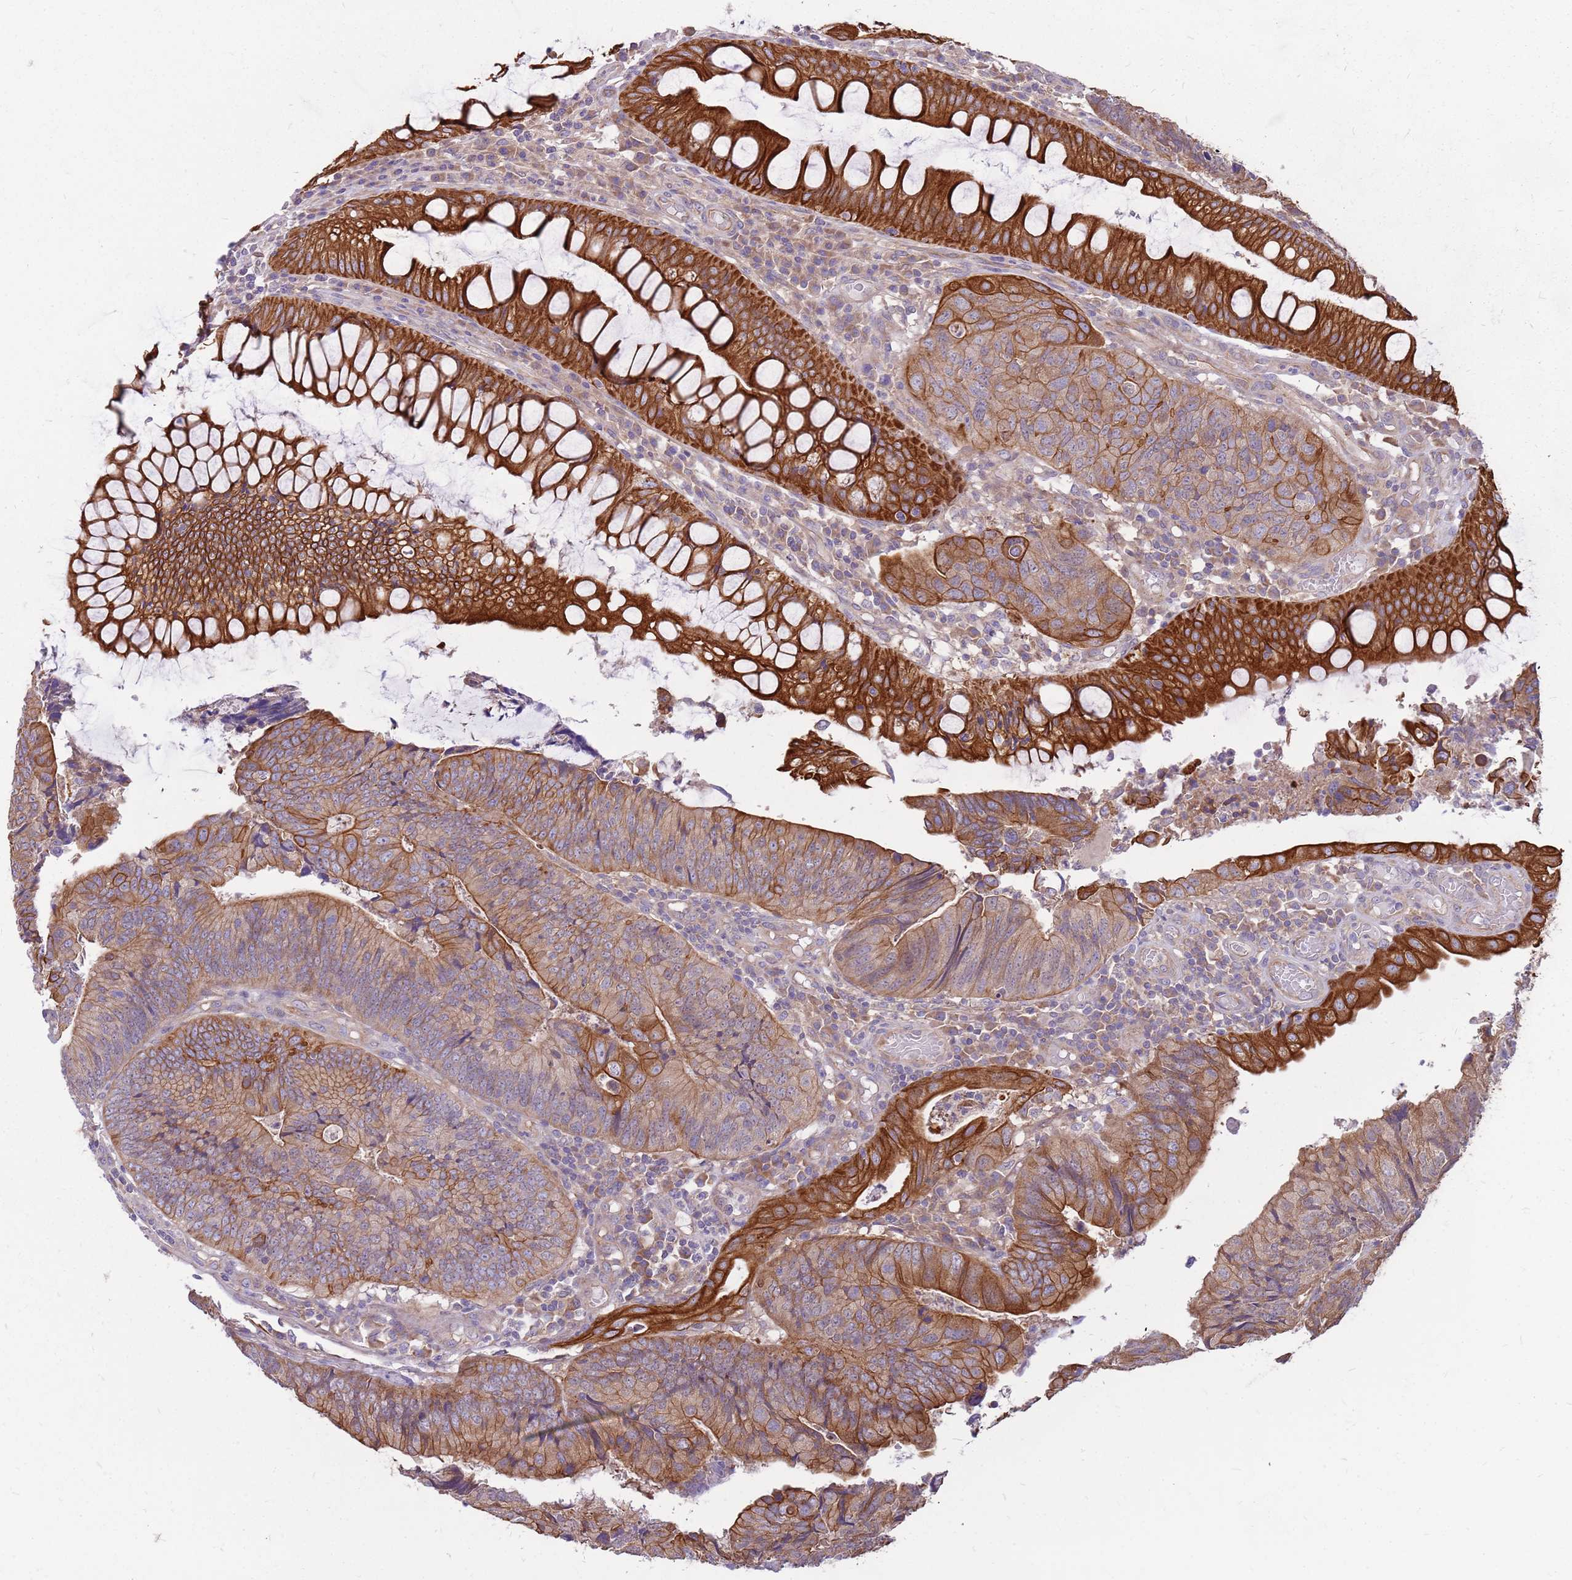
{"staining": {"intensity": "strong", "quantity": "25%-75%", "location": "cytoplasmic/membranous"}, "tissue": "colorectal cancer", "cell_type": "Tumor cells", "image_type": "cancer", "snomed": [{"axis": "morphology", "description": "Adenocarcinoma, NOS"}, {"axis": "topography", "description": "Colon"}], "caption": "Immunohistochemical staining of colorectal cancer (adenocarcinoma) displays high levels of strong cytoplasmic/membranous protein expression in about 25%-75% of tumor cells.", "gene": "WASHC4", "patient": {"sex": "female", "age": 67}}